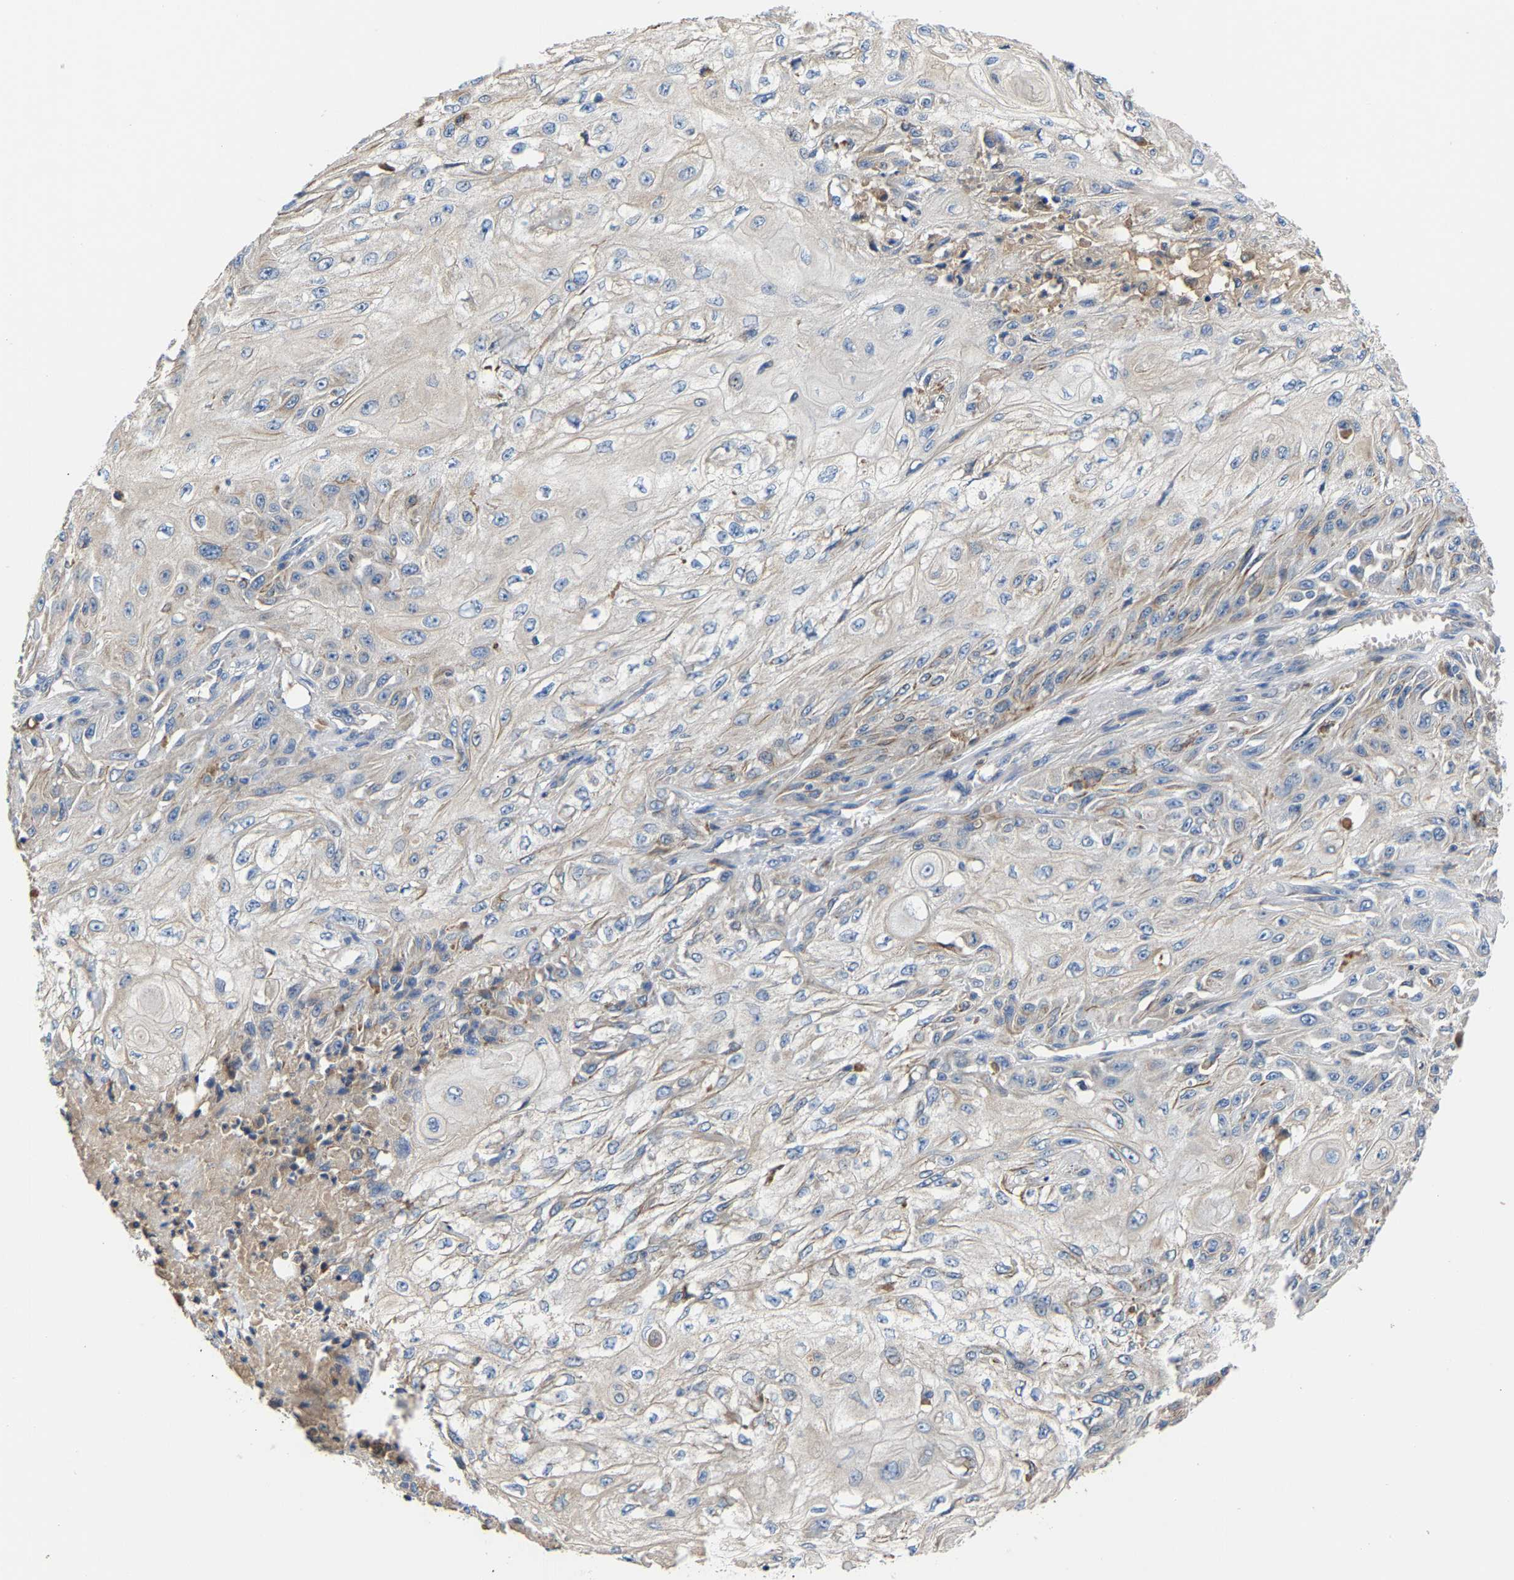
{"staining": {"intensity": "negative", "quantity": "none", "location": "none"}, "tissue": "skin cancer", "cell_type": "Tumor cells", "image_type": "cancer", "snomed": [{"axis": "morphology", "description": "Squamous cell carcinoma, NOS"}, {"axis": "morphology", "description": "Squamous cell carcinoma, metastatic, NOS"}, {"axis": "topography", "description": "Skin"}, {"axis": "topography", "description": "Lymph node"}], "caption": "A histopathology image of skin squamous cell carcinoma stained for a protein reveals no brown staining in tumor cells.", "gene": "CCDC171", "patient": {"sex": "male", "age": 75}}